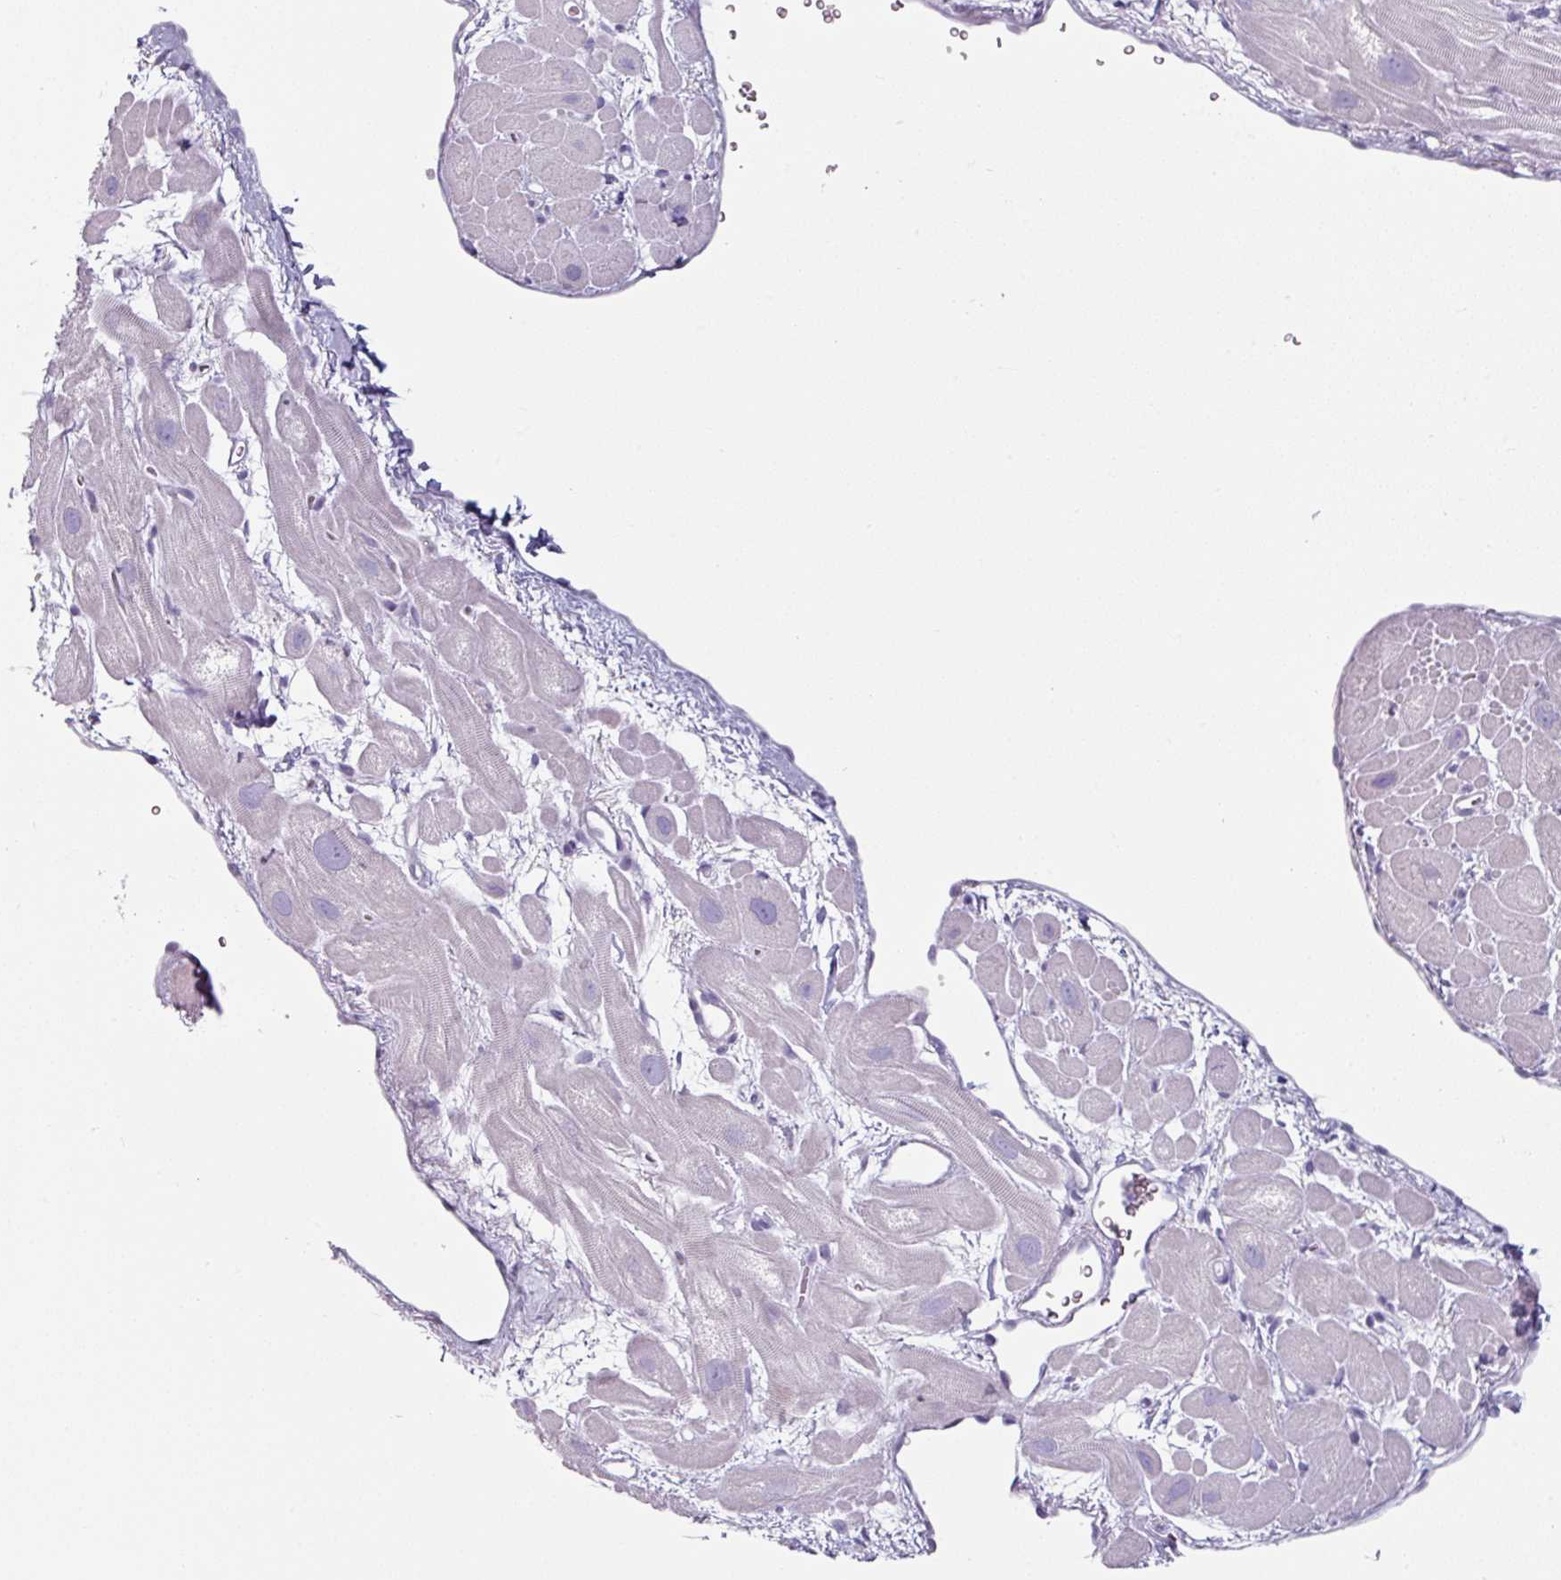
{"staining": {"intensity": "negative", "quantity": "none", "location": "none"}, "tissue": "heart muscle", "cell_type": "Cardiomyocytes", "image_type": "normal", "snomed": [{"axis": "morphology", "description": "Normal tissue, NOS"}, {"axis": "topography", "description": "Heart"}], "caption": "IHC of benign heart muscle reveals no staining in cardiomyocytes.", "gene": "CLCA1", "patient": {"sex": "male", "age": 49}}